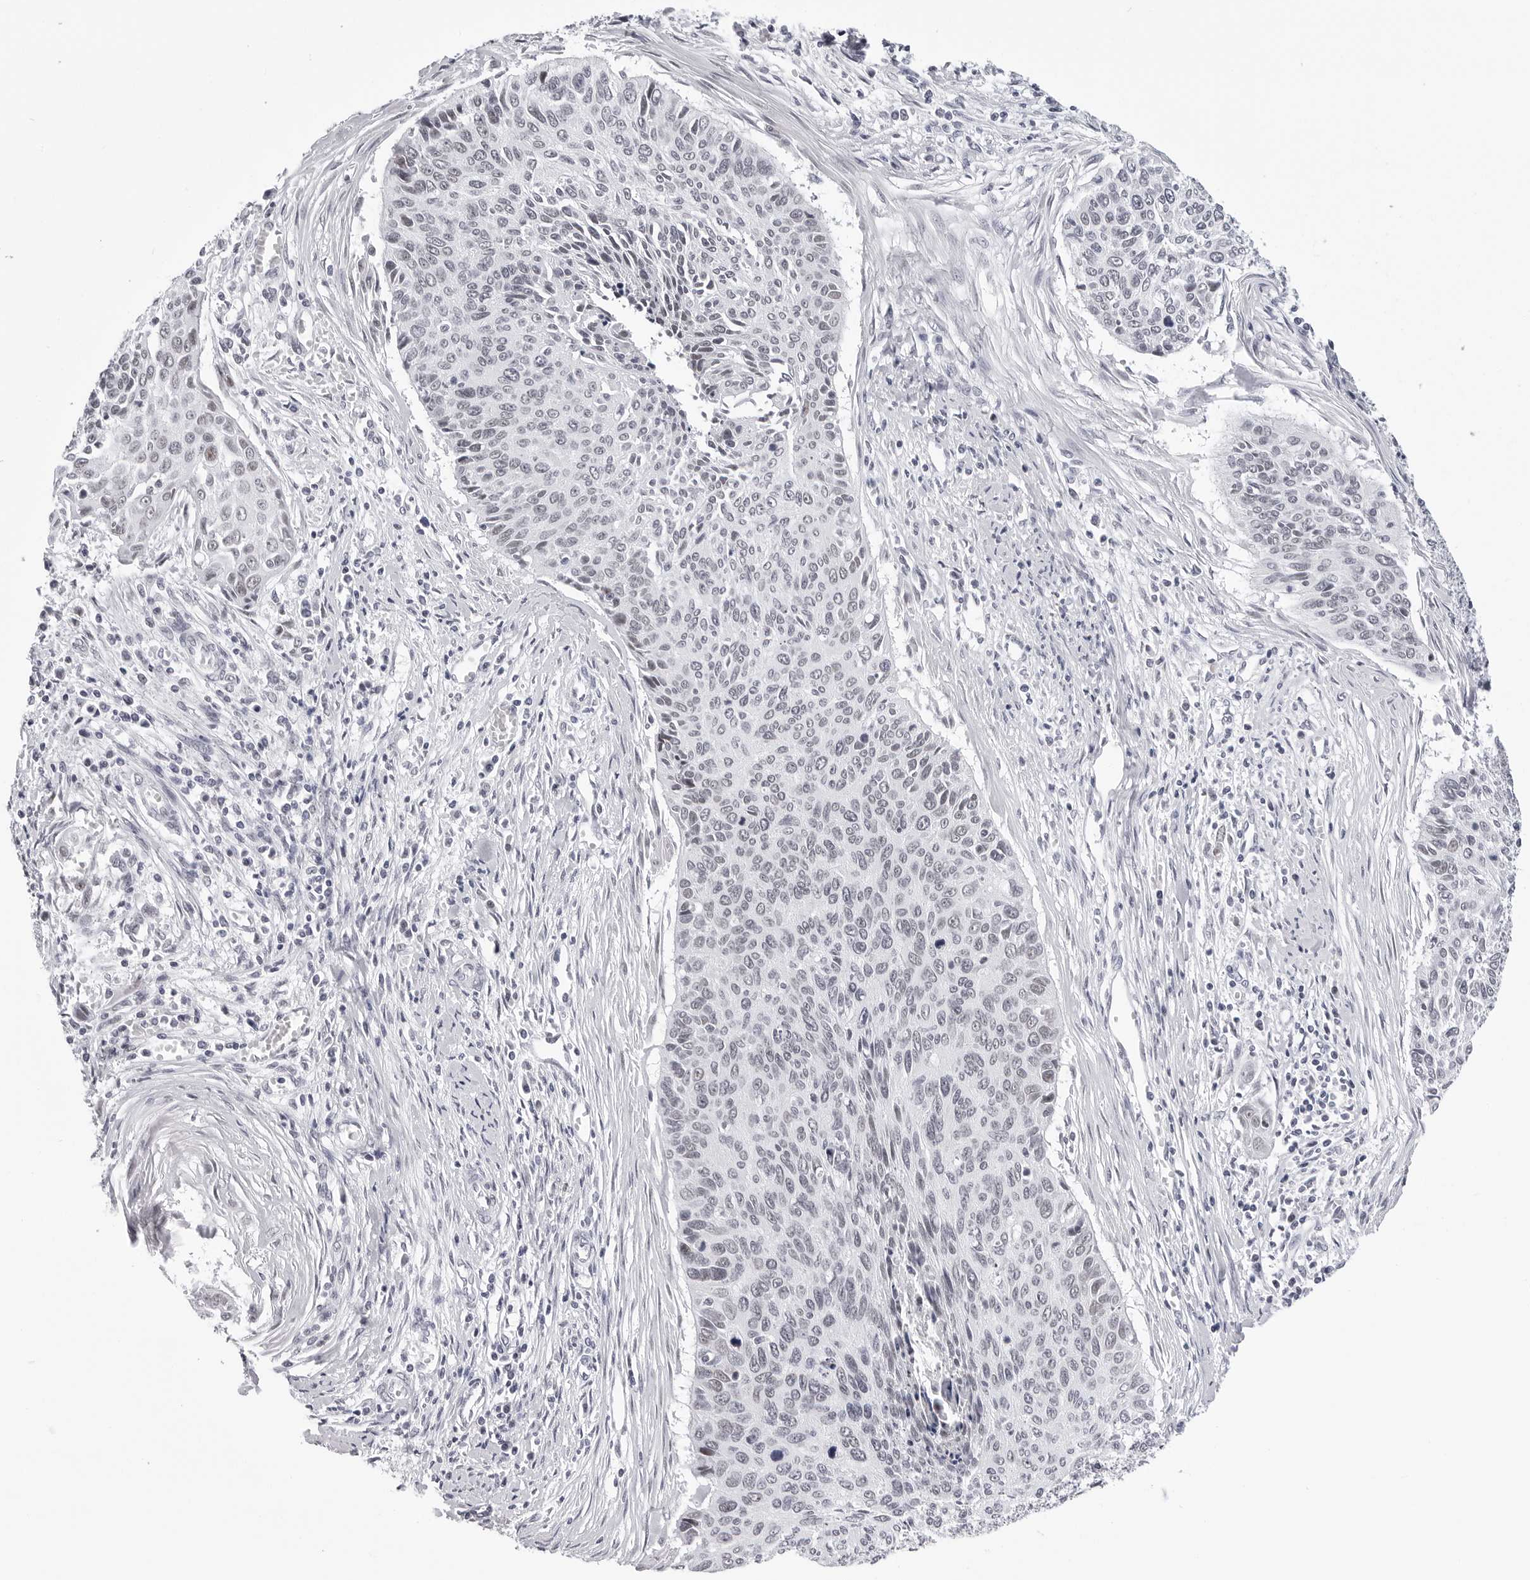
{"staining": {"intensity": "weak", "quantity": "<25%", "location": "nuclear"}, "tissue": "cervical cancer", "cell_type": "Tumor cells", "image_type": "cancer", "snomed": [{"axis": "morphology", "description": "Squamous cell carcinoma, NOS"}, {"axis": "topography", "description": "Cervix"}], "caption": "A photomicrograph of human cervical squamous cell carcinoma is negative for staining in tumor cells. Brightfield microscopy of immunohistochemistry stained with DAB (brown) and hematoxylin (blue), captured at high magnification.", "gene": "SF3B4", "patient": {"sex": "female", "age": 55}}